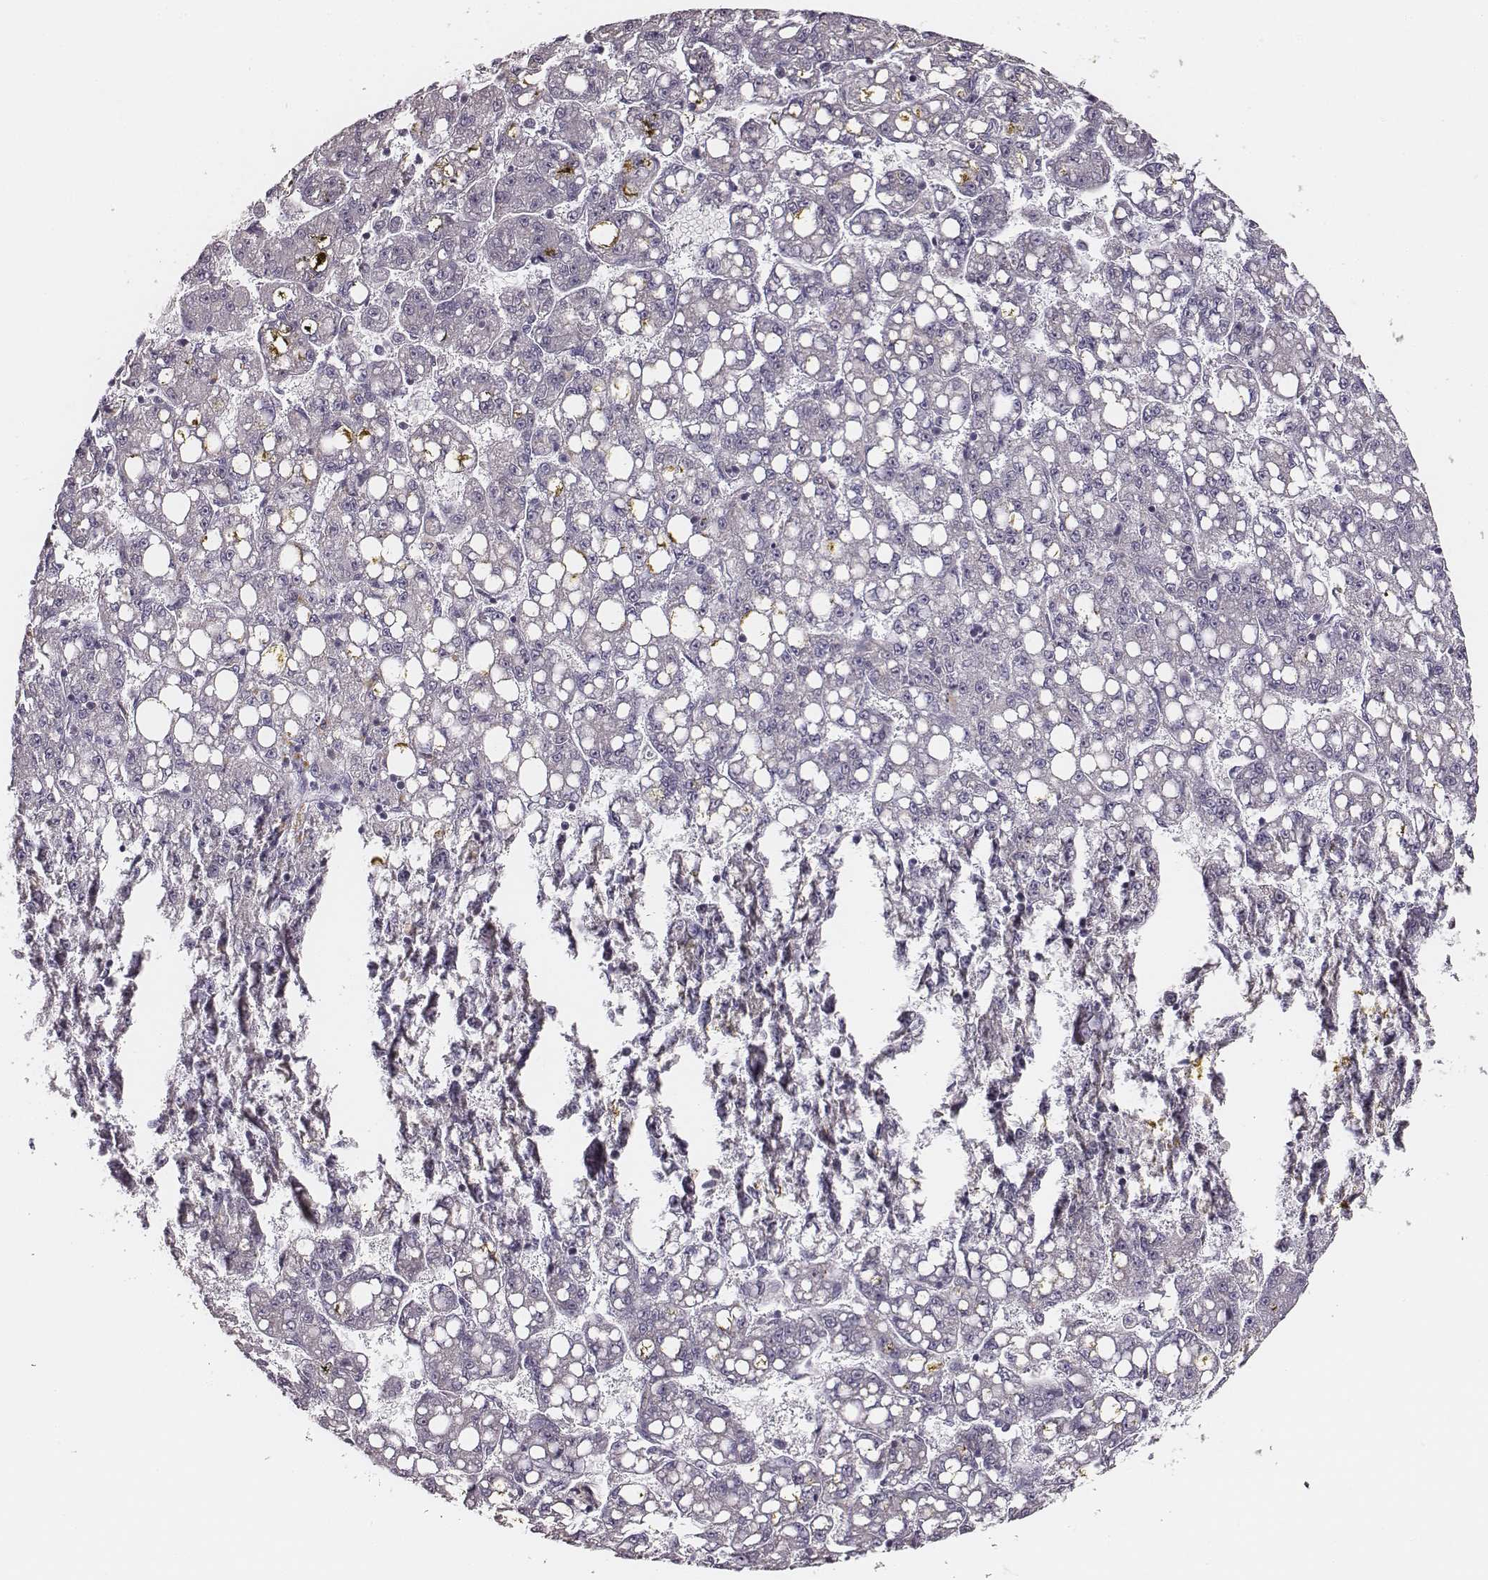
{"staining": {"intensity": "negative", "quantity": "none", "location": "none"}, "tissue": "liver cancer", "cell_type": "Tumor cells", "image_type": "cancer", "snomed": [{"axis": "morphology", "description": "Carcinoma, Hepatocellular, NOS"}, {"axis": "topography", "description": "Liver"}], "caption": "This is an immunohistochemistry (IHC) histopathology image of hepatocellular carcinoma (liver). There is no expression in tumor cells.", "gene": "UBL4B", "patient": {"sex": "female", "age": 65}}